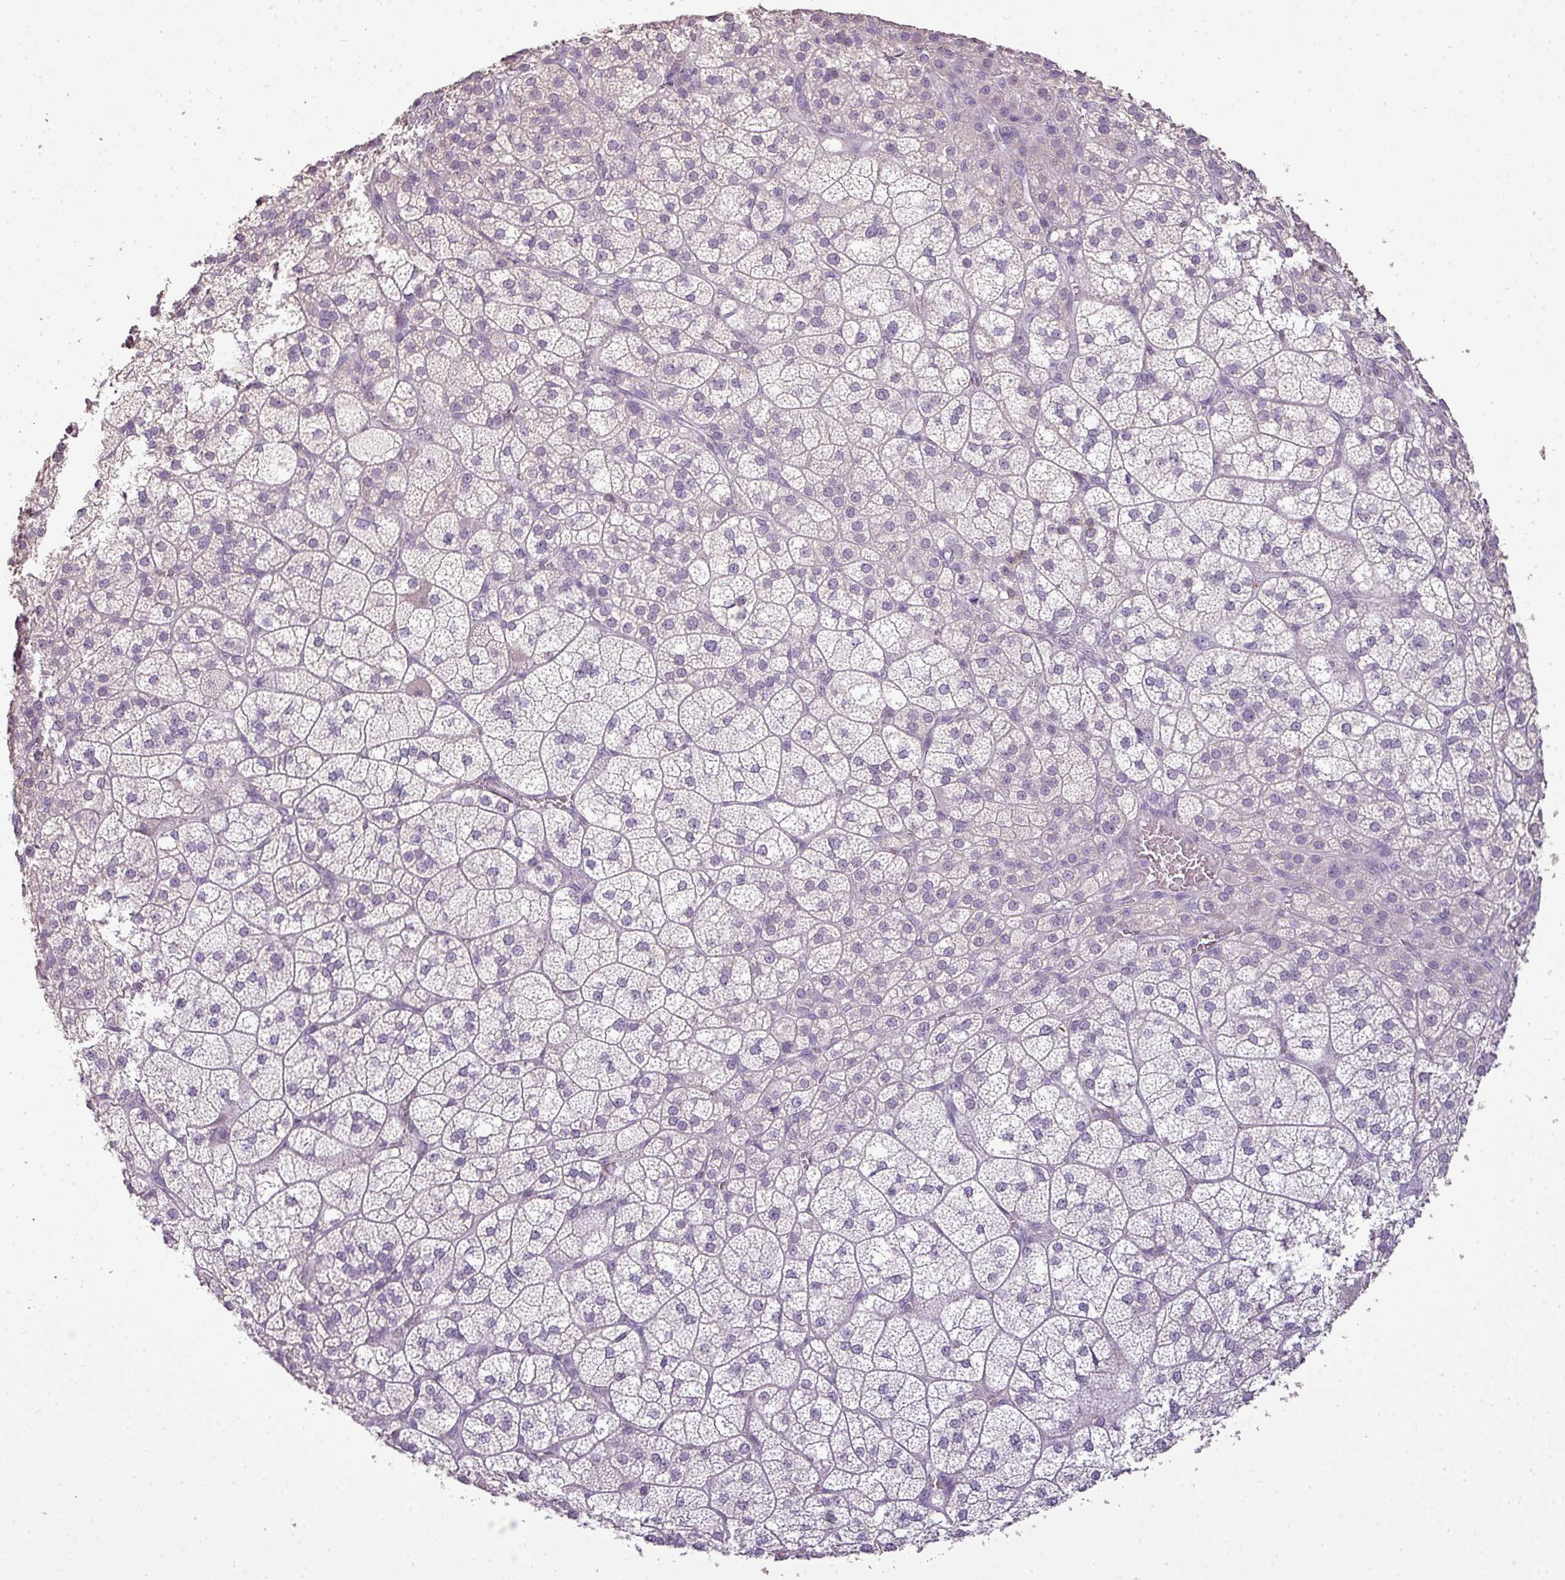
{"staining": {"intensity": "negative", "quantity": "none", "location": "none"}, "tissue": "adrenal gland", "cell_type": "Glandular cells", "image_type": "normal", "snomed": [{"axis": "morphology", "description": "Normal tissue, NOS"}, {"axis": "topography", "description": "Adrenal gland"}], "caption": "Immunohistochemistry (IHC) of normal adrenal gland displays no staining in glandular cells.", "gene": "LY9", "patient": {"sex": "female", "age": 60}}